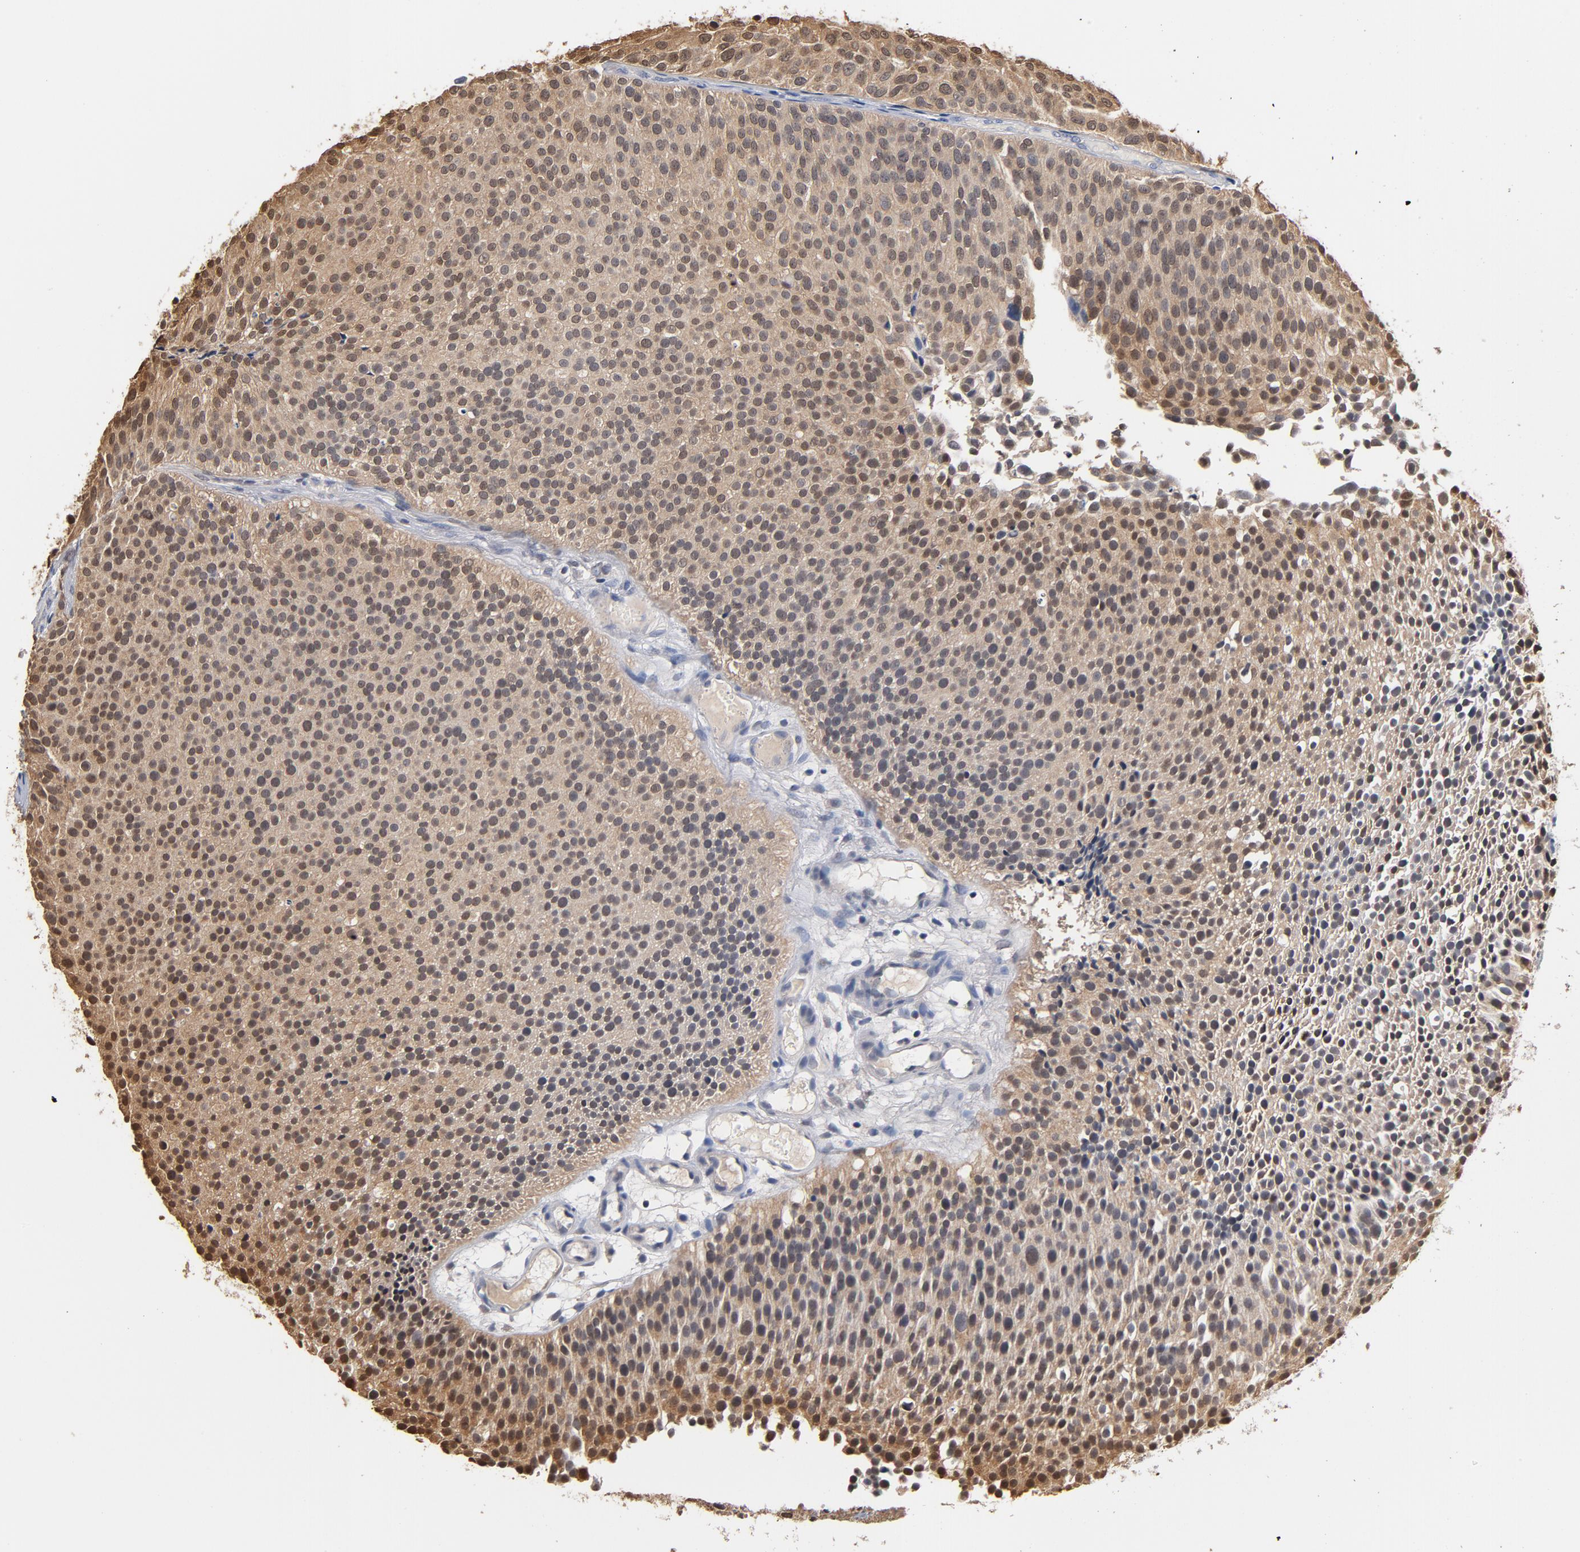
{"staining": {"intensity": "moderate", "quantity": ">75%", "location": "cytoplasmic/membranous"}, "tissue": "urothelial cancer", "cell_type": "Tumor cells", "image_type": "cancer", "snomed": [{"axis": "morphology", "description": "Urothelial carcinoma, Low grade"}, {"axis": "topography", "description": "Urinary bladder"}], "caption": "A micrograph of human urothelial carcinoma (low-grade) stained for a protein exhibits moderate cytoplasmic/membranous brown staining in tumor cells.", "gene": "MIF", "patient": {"sex": "male", "age": 85}}